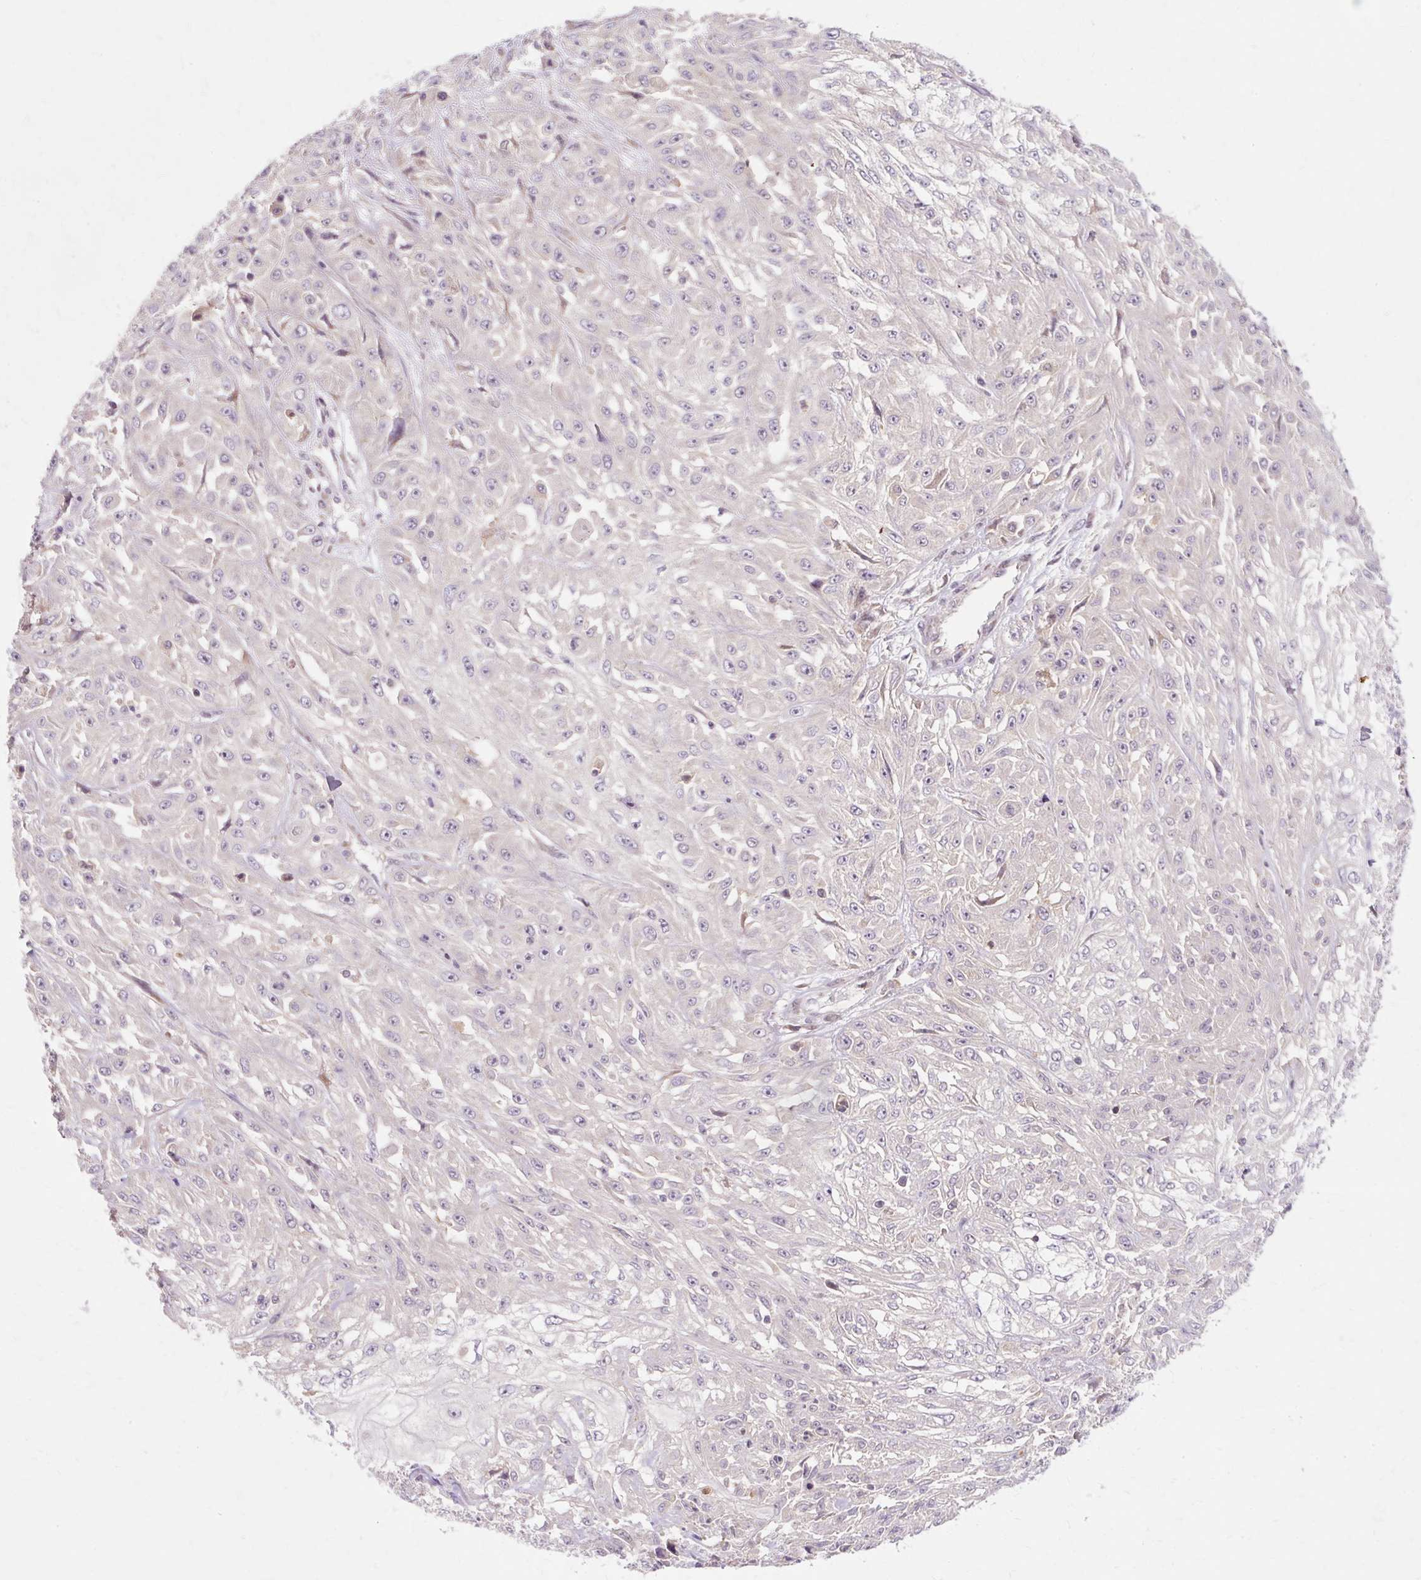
{"staining": {"intensity": "negative", "quantity": "none", "location": "none"}, "tissue": "skin cancer", "cell_type": "Tumor cells", "image_type": "cancer", "snomed": [{"axis": "morphology", "description": "Squamous cell carcinoma, NOS"}, {"axis": "morphology", "description": "Squamous cell carcinoma, metastatic, NOS"}, {"axis": "topography", "description": "Skin"}, {"axis": "topography", "description": "Lymph node"}], "caption": "Immunohistochemistry (IHC) of skin squamous cell carcinoma exhibits no expression in tumor cells.", "gene": "GEMIN2", "patient": {"sex": "male", "age": 75}}